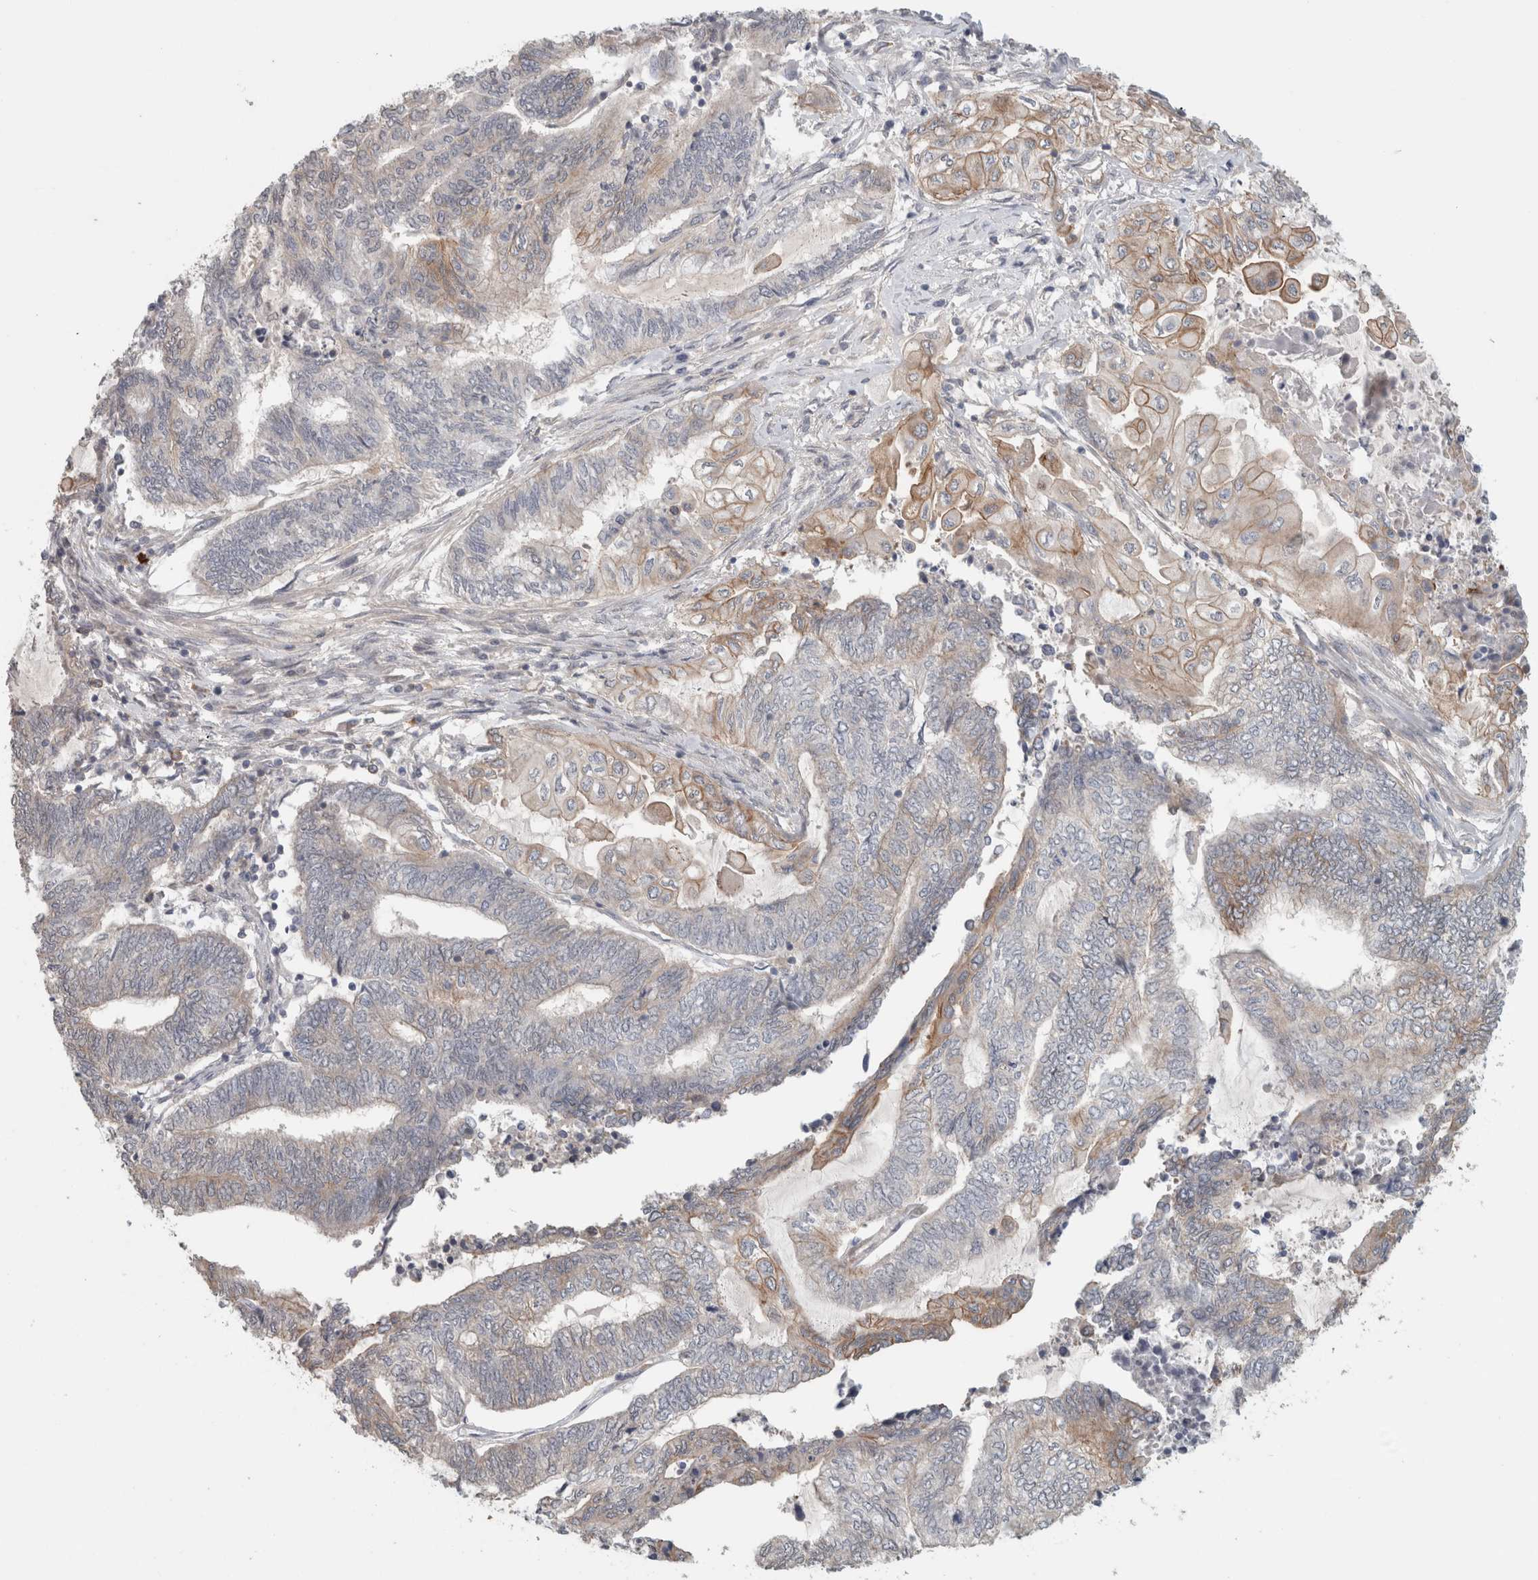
{"staining": {"intensity": "weak", "quantity": "<25%", "location": "cytoplasmic/membranous"}, "tissue": "endometrial cancer", "cell_type": "Tumor cells", "image_type": "cancer", "snomed": [{"axis": "morphology", "description": "Adenocarcinoma, NOS"}, {"axis": "topography", "description": "Uterus"}, {"axis": "topography", "description": "Endometrium"}], "caption": "DAB immunohistochemical staining of adenocarcinoma (endometrial) shows no significant expression in tumor cells. Brightfield microscopy of immunohistochemistry stained with DAB (brown) and hematoxylin (blue), captured at high magnification.", "gene": "RASAL2", "patient": {"sex": "female", "age": 70}}